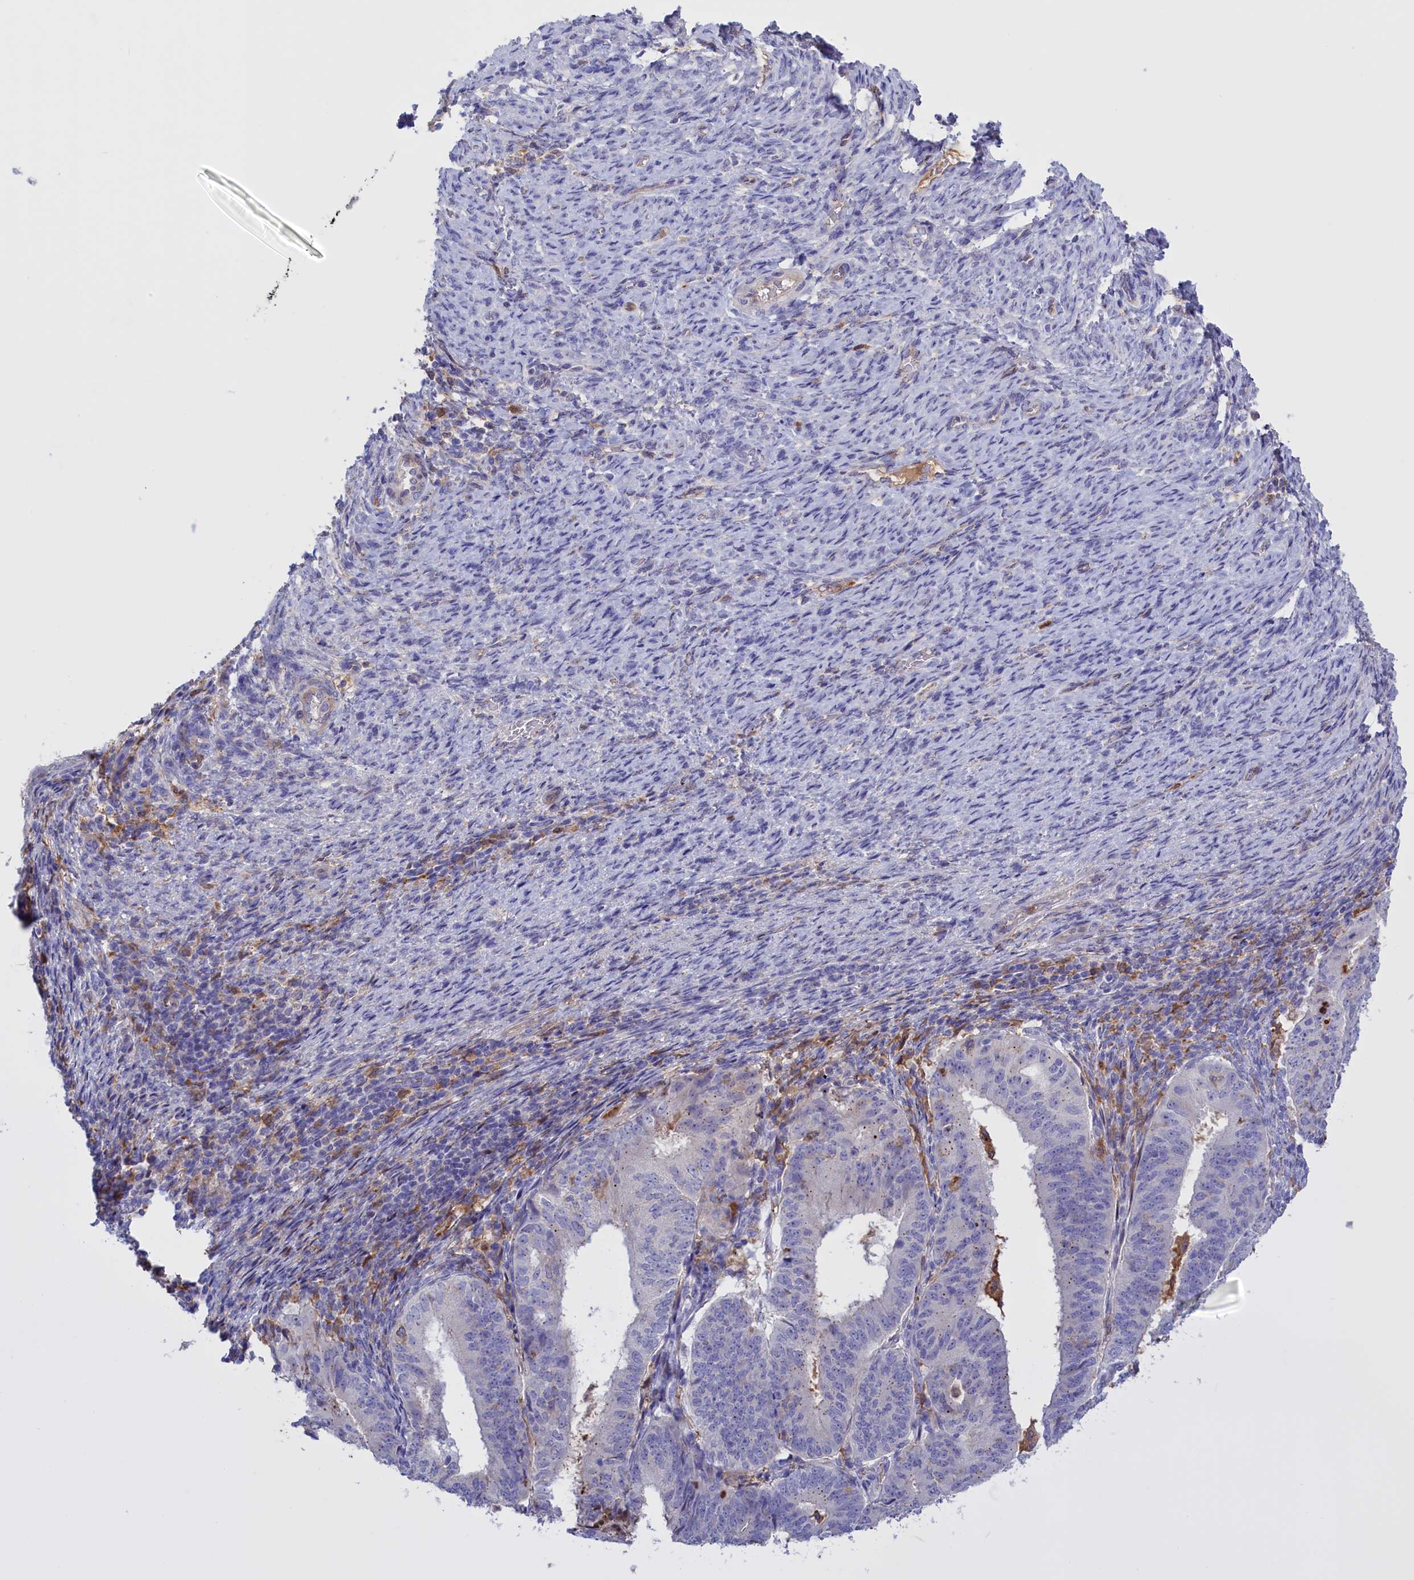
{"staining": {"intensity": "negative", "quantity": "none", "location": "none"}, "tissue": "endometrial cancer", "cell_type": "Tumor cells", "image_type": "cancer", "snomed": [{"axis": "morphology", "description": "Adenocarcinoma, NOS"}, {"axis": "topography", "description": "Endometrium"}], "caption": "Endometrial cancer (adenocarcinoma) stained for a protein using immunohistochemistry shows no expression tumor cells.", "gene": "FAM149B1", "patient": {"sex": "female", "age": 70}}